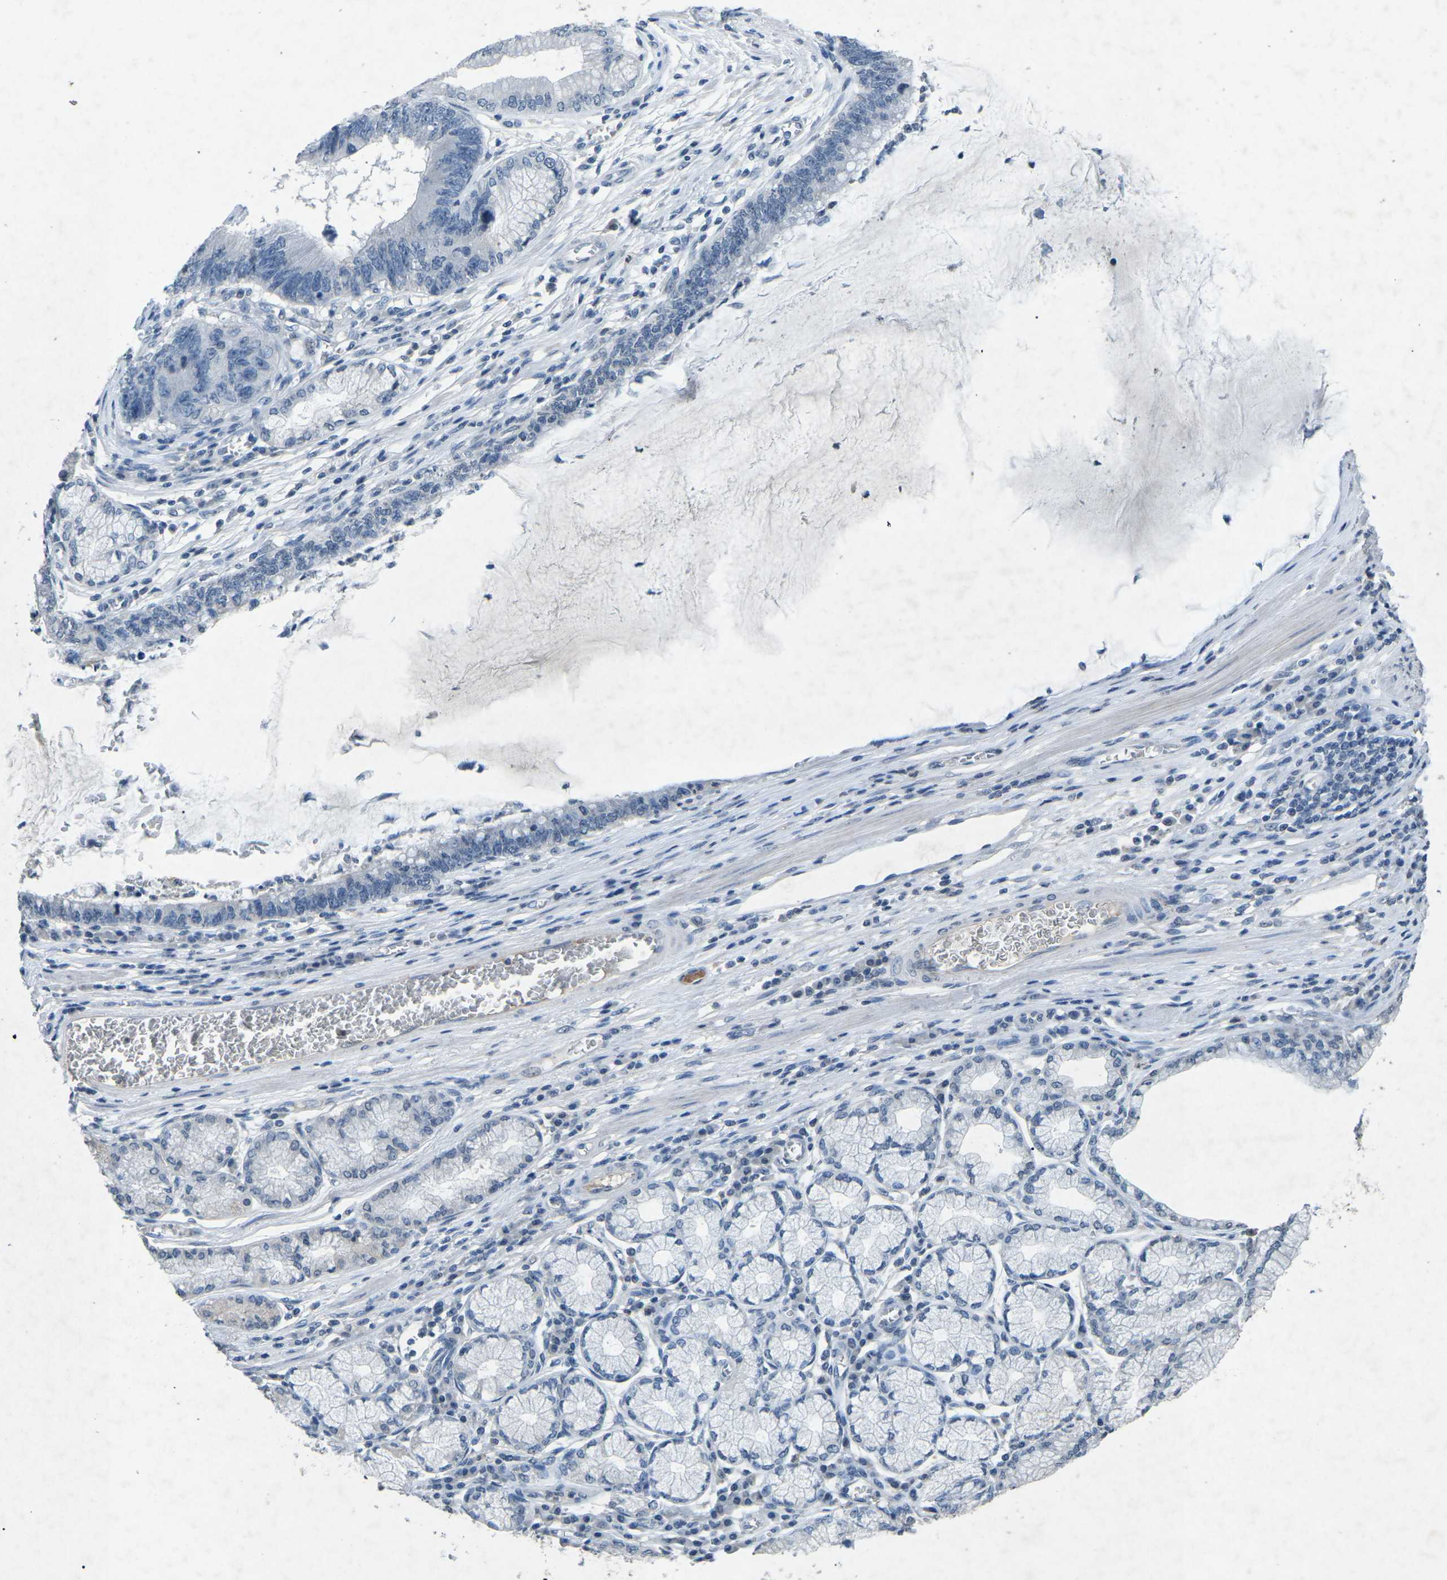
{"staining": {"intensity": "negative", "quantity": "none", "location": "none"}, "tissue": "stomach cancer", "cell_type": "Tumor cells", "image_type": "cancer", "snomed": [{"axis": "morphology", "description": "Adenocarcinoma, NOS"}, {"axis": "topography", "description": "Stomach"}], "caption": "A photomicrograph of stomach cancer (adenocarcinoma) stained for a protein reveals no brown staining in tumor cells.", "gene": "A1BG", "patient": {"sex": "male", "age": 59}}